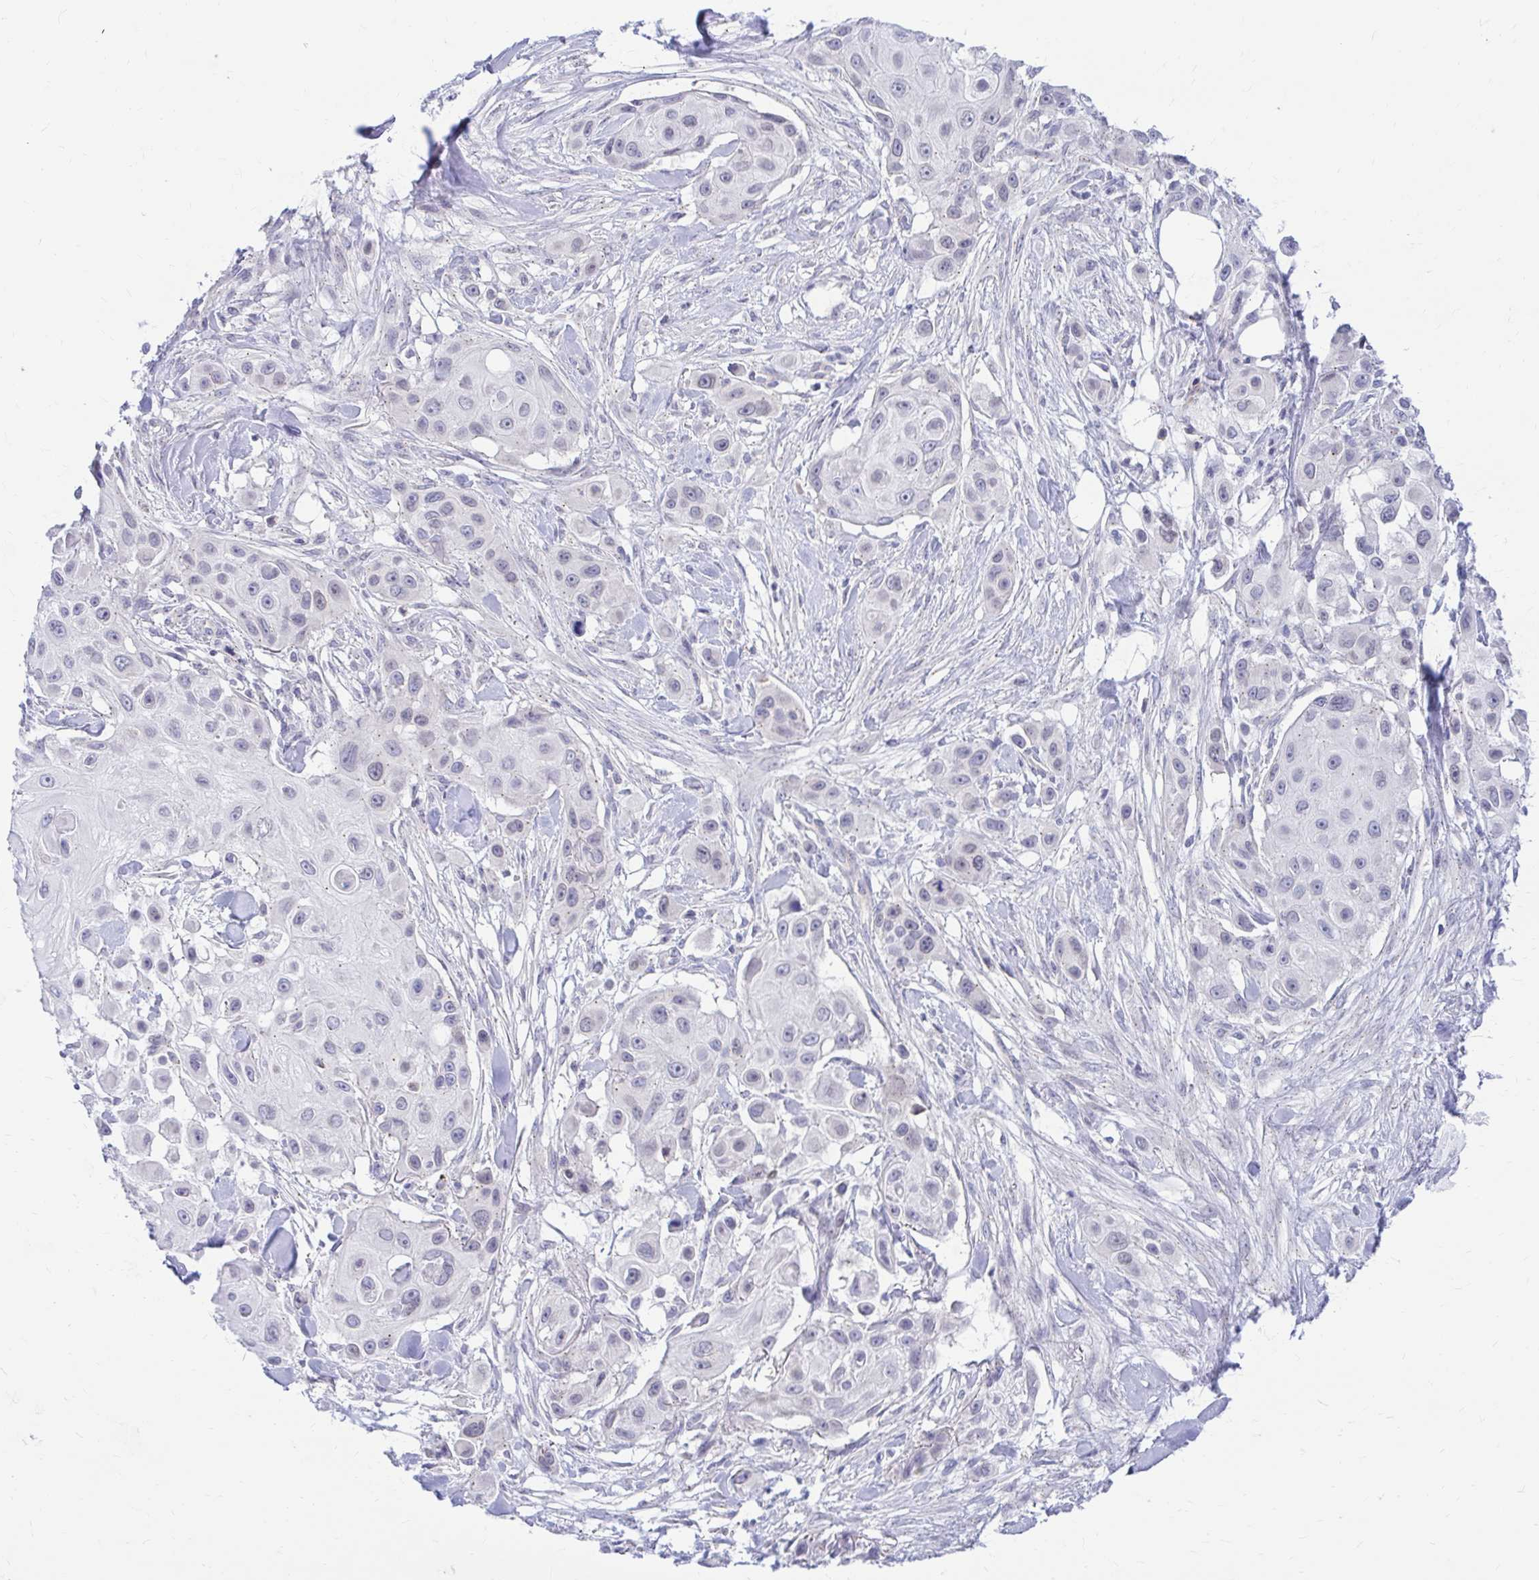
{"staining": {"intensity": "negative", "quantity": "none", "location": "none"}, "tissue": "skin cancer", "cell_type": "Tumor cells", "image_type": "cancer", "snomed": [{"axis": "morphology", "description": "Squamous cell carcinoma, NOS"}, {"axis": "topography", "description": "Skin"}], "caption": "This is an immunohistochemistry histopathology image of human skin cancer. There is no expression in tumor cells.", "gene": "RADIL", "patient": {"sex": "male", "age": 63}}